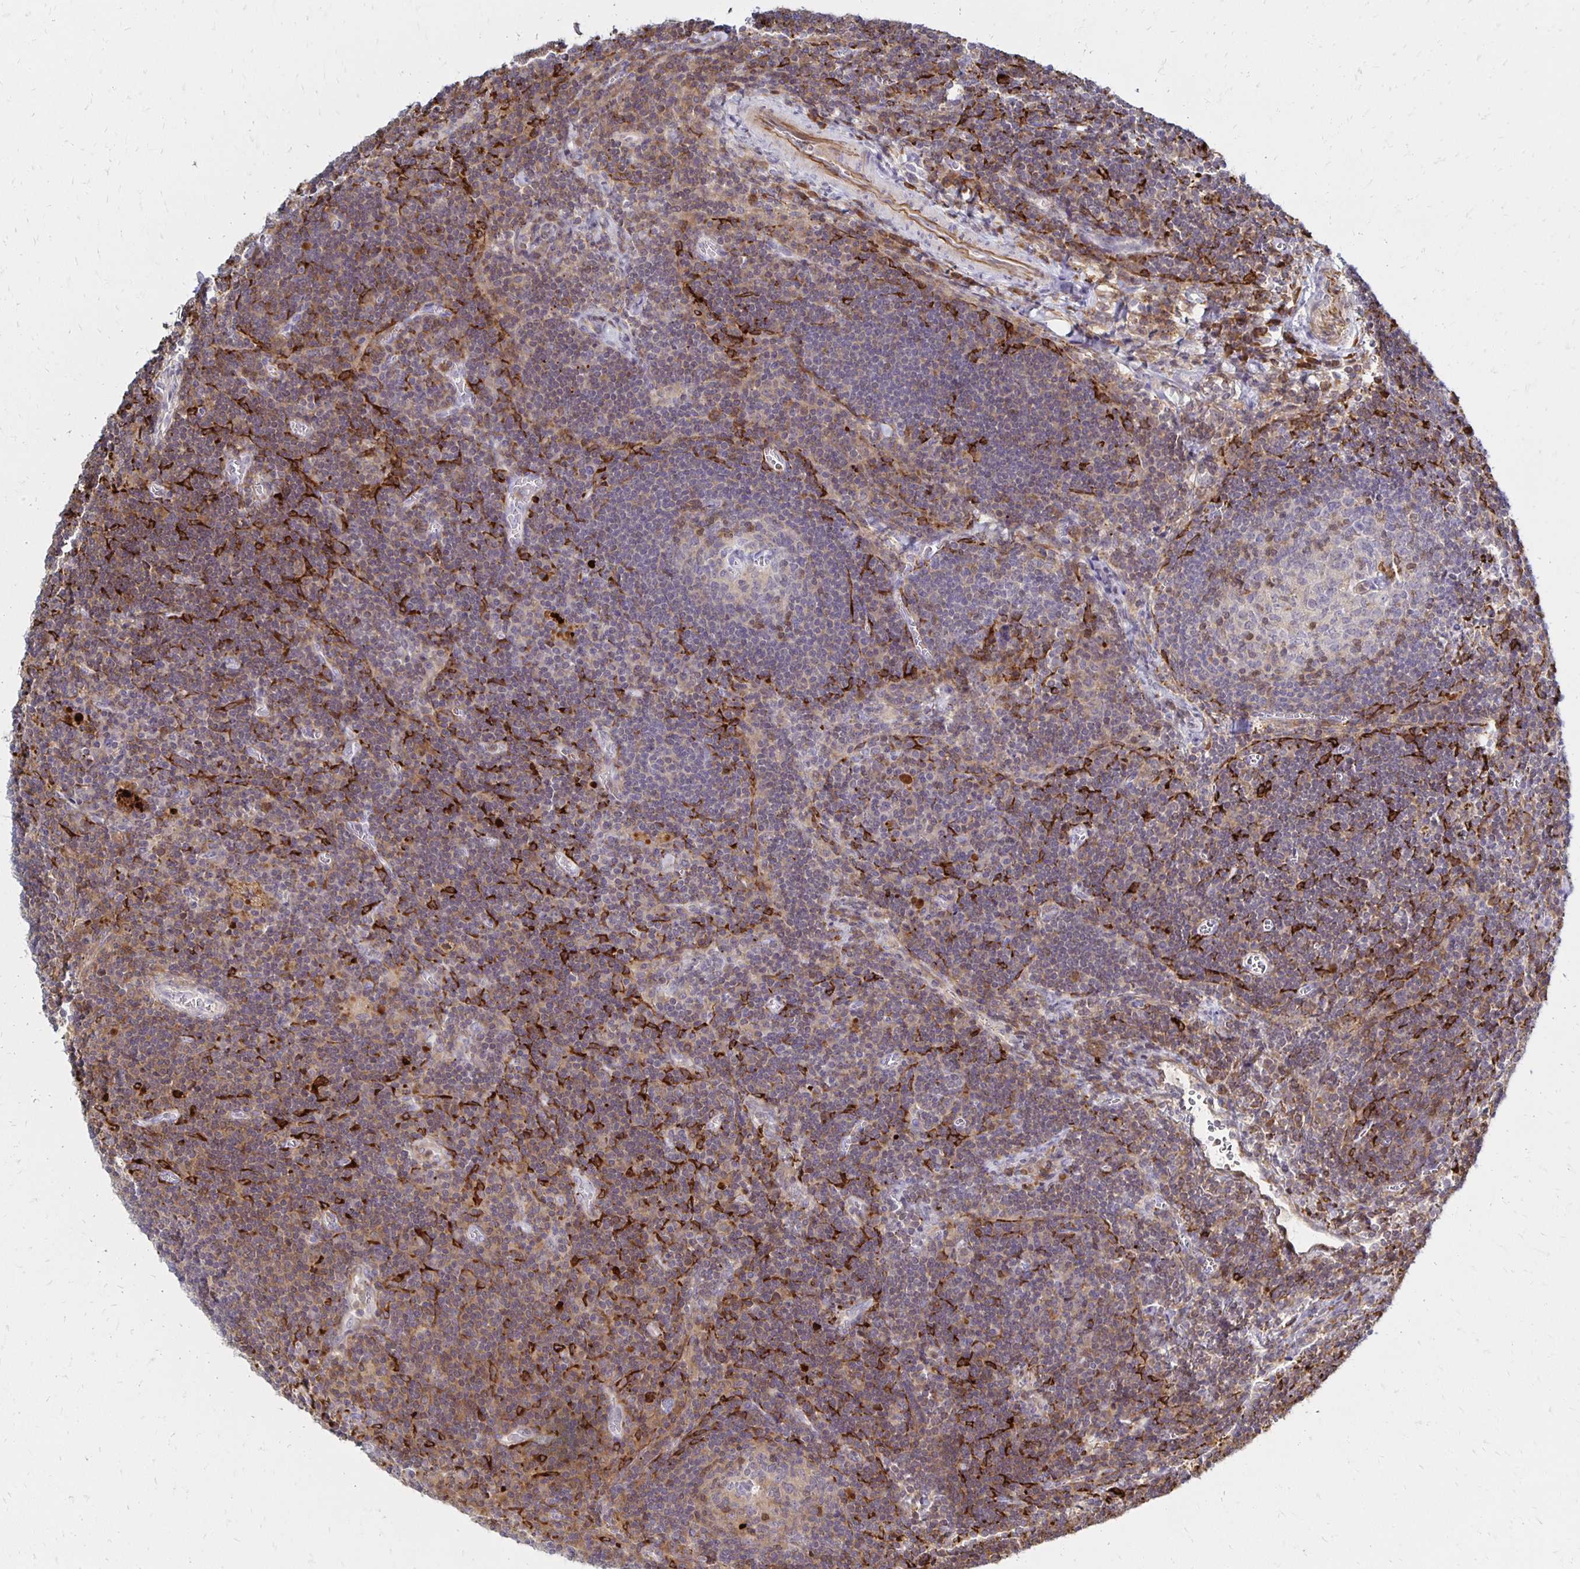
{"staining": {"intensity": "moderate", "quantity": "<25%", "location": "cytoplasmic/membranous"}, "tissue": "lymph node", "cell_type": "Germinal center cells", "image_type": "normal", "snomed": [{"axis": "morphology", "description": "Normal tissue, NOS"}, {"axis": "topography", "description": "Lymph node"}], "caption": "Approximately <25% of germinal center cells in benign lymph node reveal moderate cytoplasmic/membranous protein expression as visualized by brown immunohistochemical staining.", "gene": "CCL21", "patient": {"sex": "male", "age": 67}}